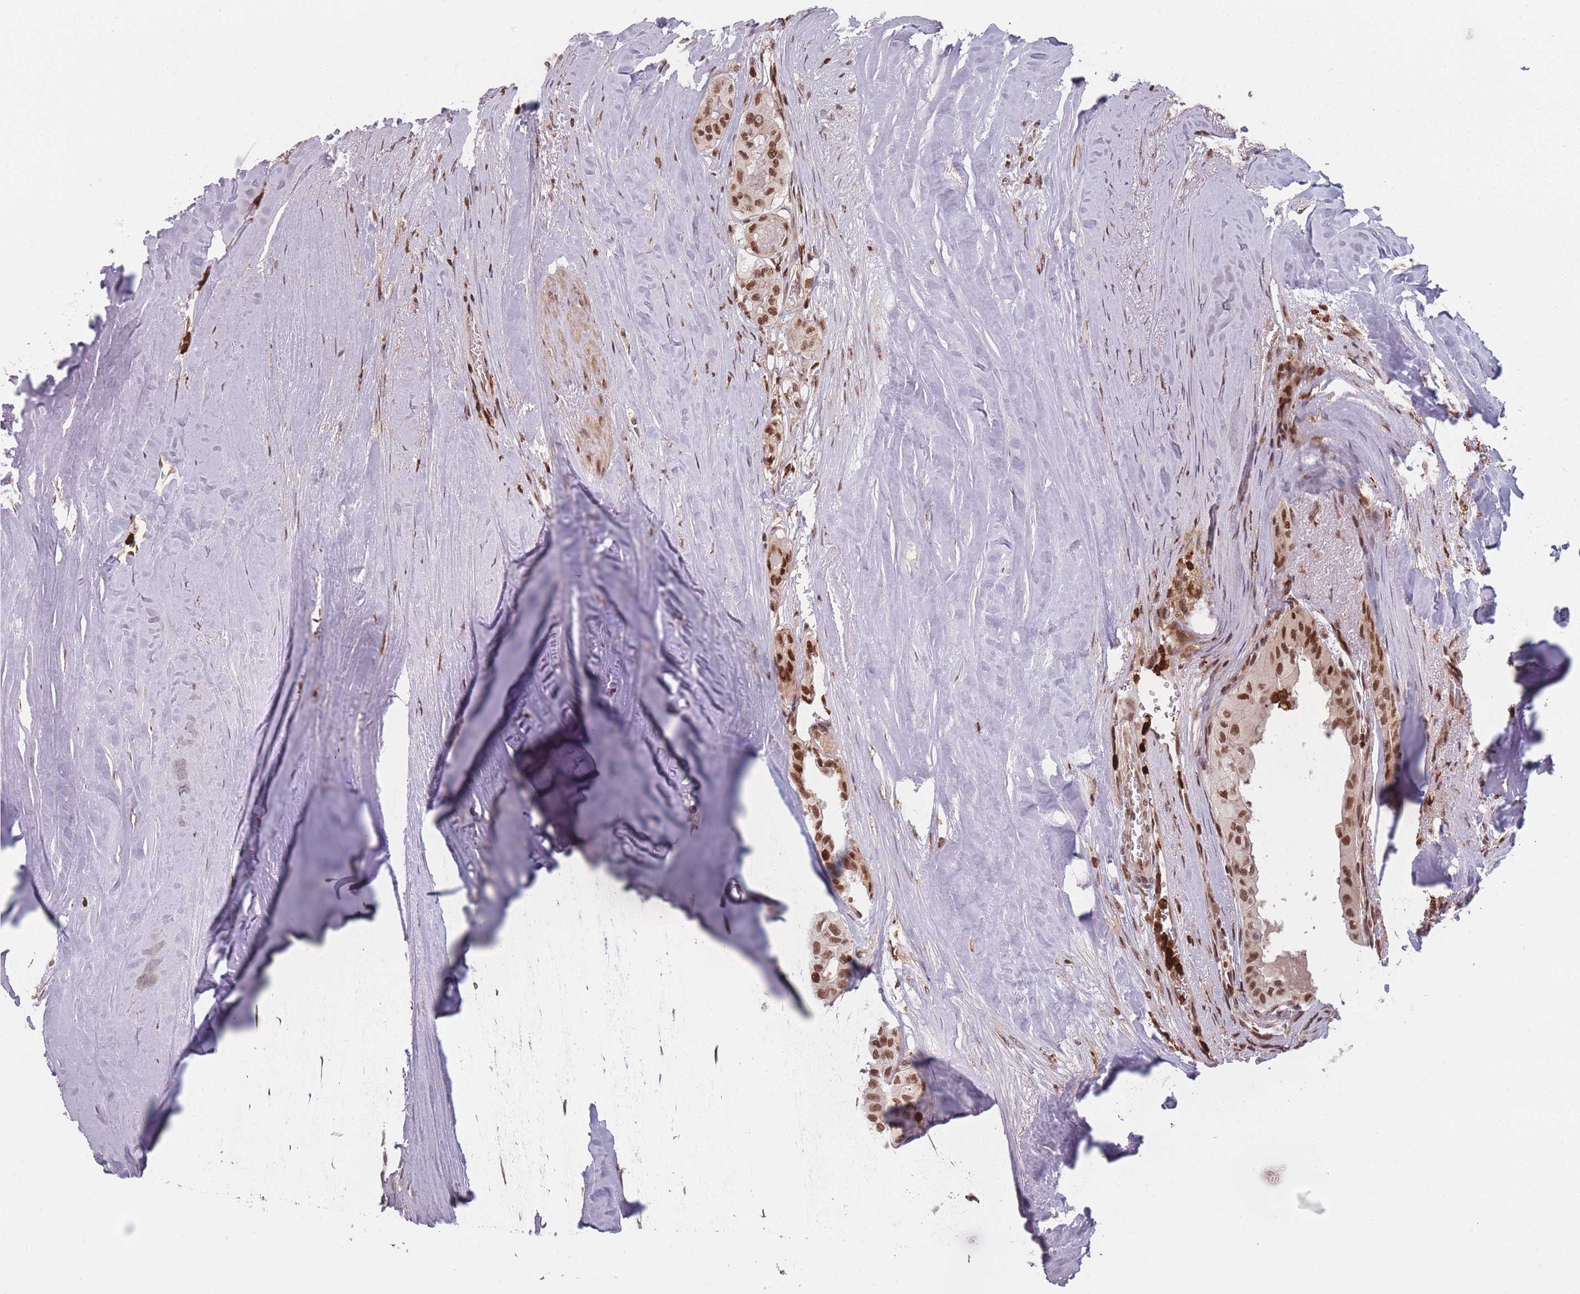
{"staining": {"intensity": "moderate", "quantity": ">75%", "location": "nuclear"}, "tissue": "thyroid cancer", "cell_type": "Tumor cells", "image_type": "cancer", "snomed": [{"axis": "morphology", "description": "Papillary adenocarcinoma, NOS"}, {"axis": "topography", "description": "Thyroid gland"}], "caption": "A brown stain labels moderate nuclear staining of a protein in human thyroid papillary adenocarcinoma tumor cells. The staining is performed using DAB (3,3'-diaminobenzidine) brown chromogen to label protein expression. The nuclei are counter-stained blue using hematoxylin.", "gene": "WDR55", "patient": {"sex": "female", "age": 59}}